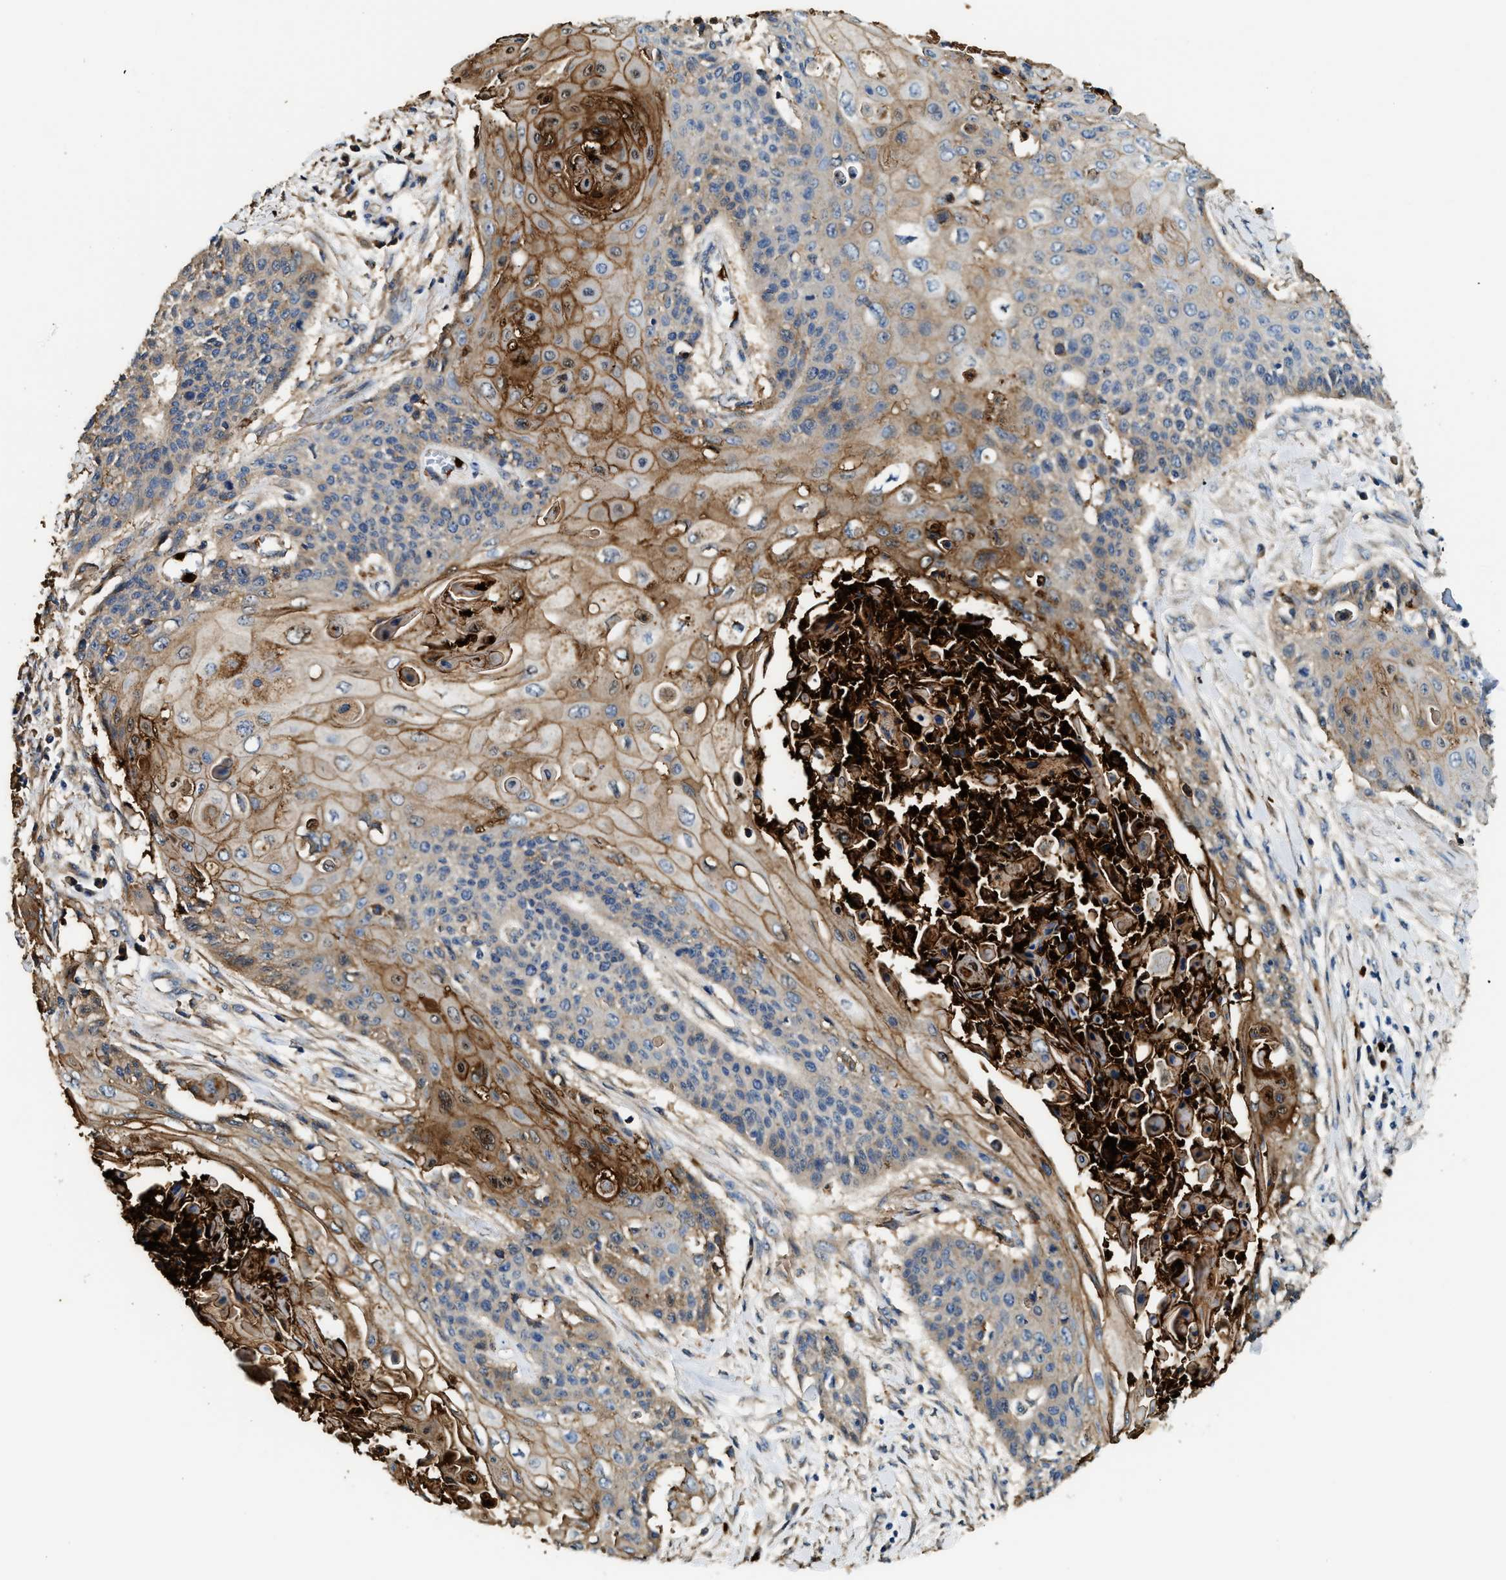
{"staining": {"intensity": "moderate", "quantity": "25%-75%", "location": "cytoplasmic/membranous"}, "tissue": "cervical cancer", "cell_type": "Tumor cells", "image_type": "cancer", "snomed": [{"axis": "morphology", "description": "Squamous cell carcinoma, NOS"}, {"axis": "topography", "description": "Cervix"}], "caption": "Immunohistochemistry (DAB) staining of human cervical cancer displays moderate cytoplasmic/membranous protein positivity in approximately 25%-75% of tumor cells. (Stains: DAB in brown, nuclei in blue, Microscopy: brightfield microscopy at high magnification).", "gene": "ANXA3", "patient": {"sex": "female", "age": 39}}